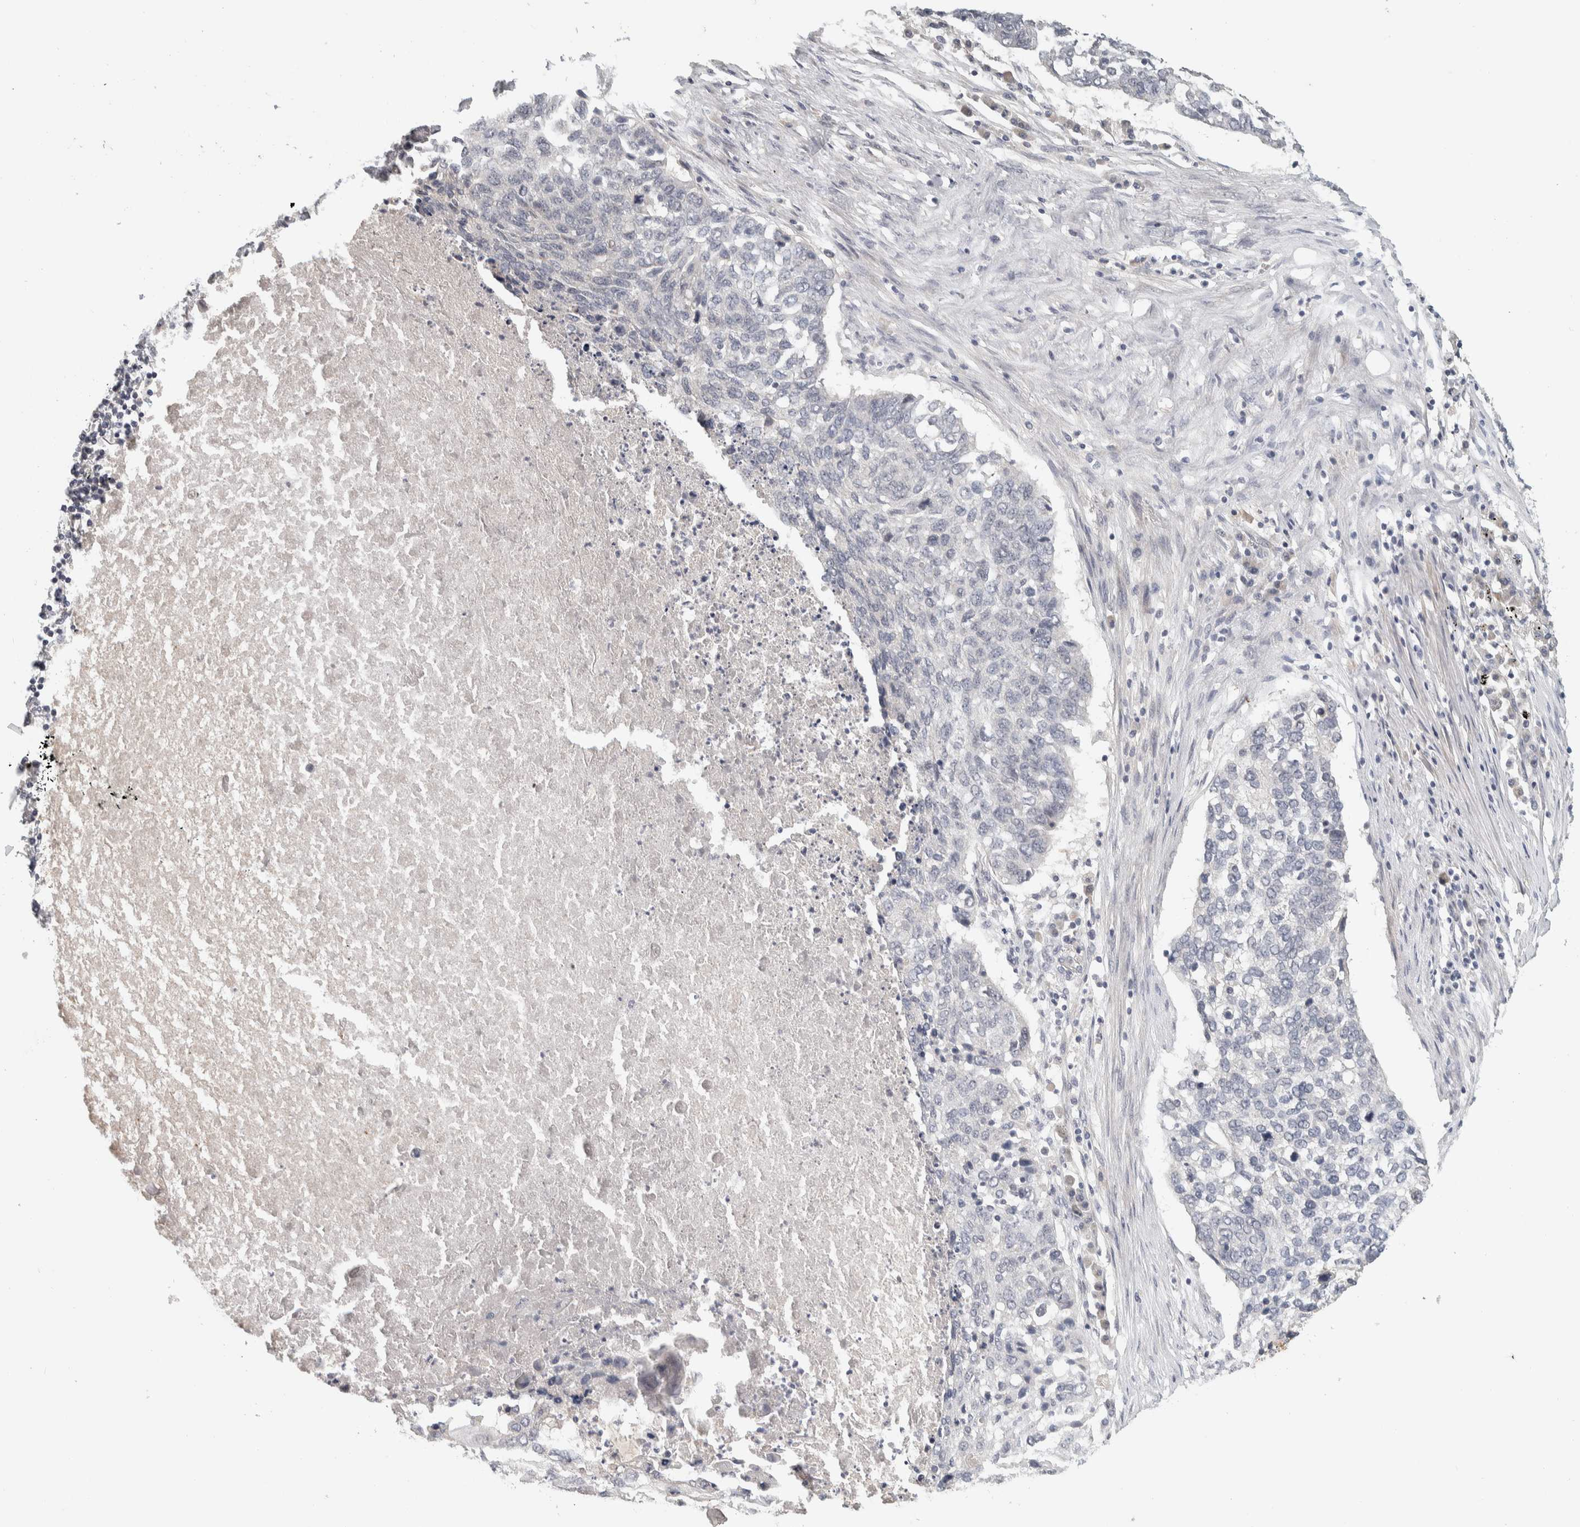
{"staining": {"intensity": "negative", "quantity": "none", "location": "none"}, "tissue": "lung cancer", "cell_type": "Tumor cells", "image_type": "cancer", "snomed": [{"axis": "morphology", "description": "Squamous cell carcinoma, NOS"}, {"axis": "topography", "description": "Lung"}], "caption": "Lung squamous cell carcinoma was stained to show a protein in brown. There is no significant expression in tumor cells. (Stains: DAB immunohistochemistry with hematoxylin counter stain, Microscopy: brightfield microscopy at high magnification).", "gene": "AFP", "patient": {"sex": "female", "age": 63}}